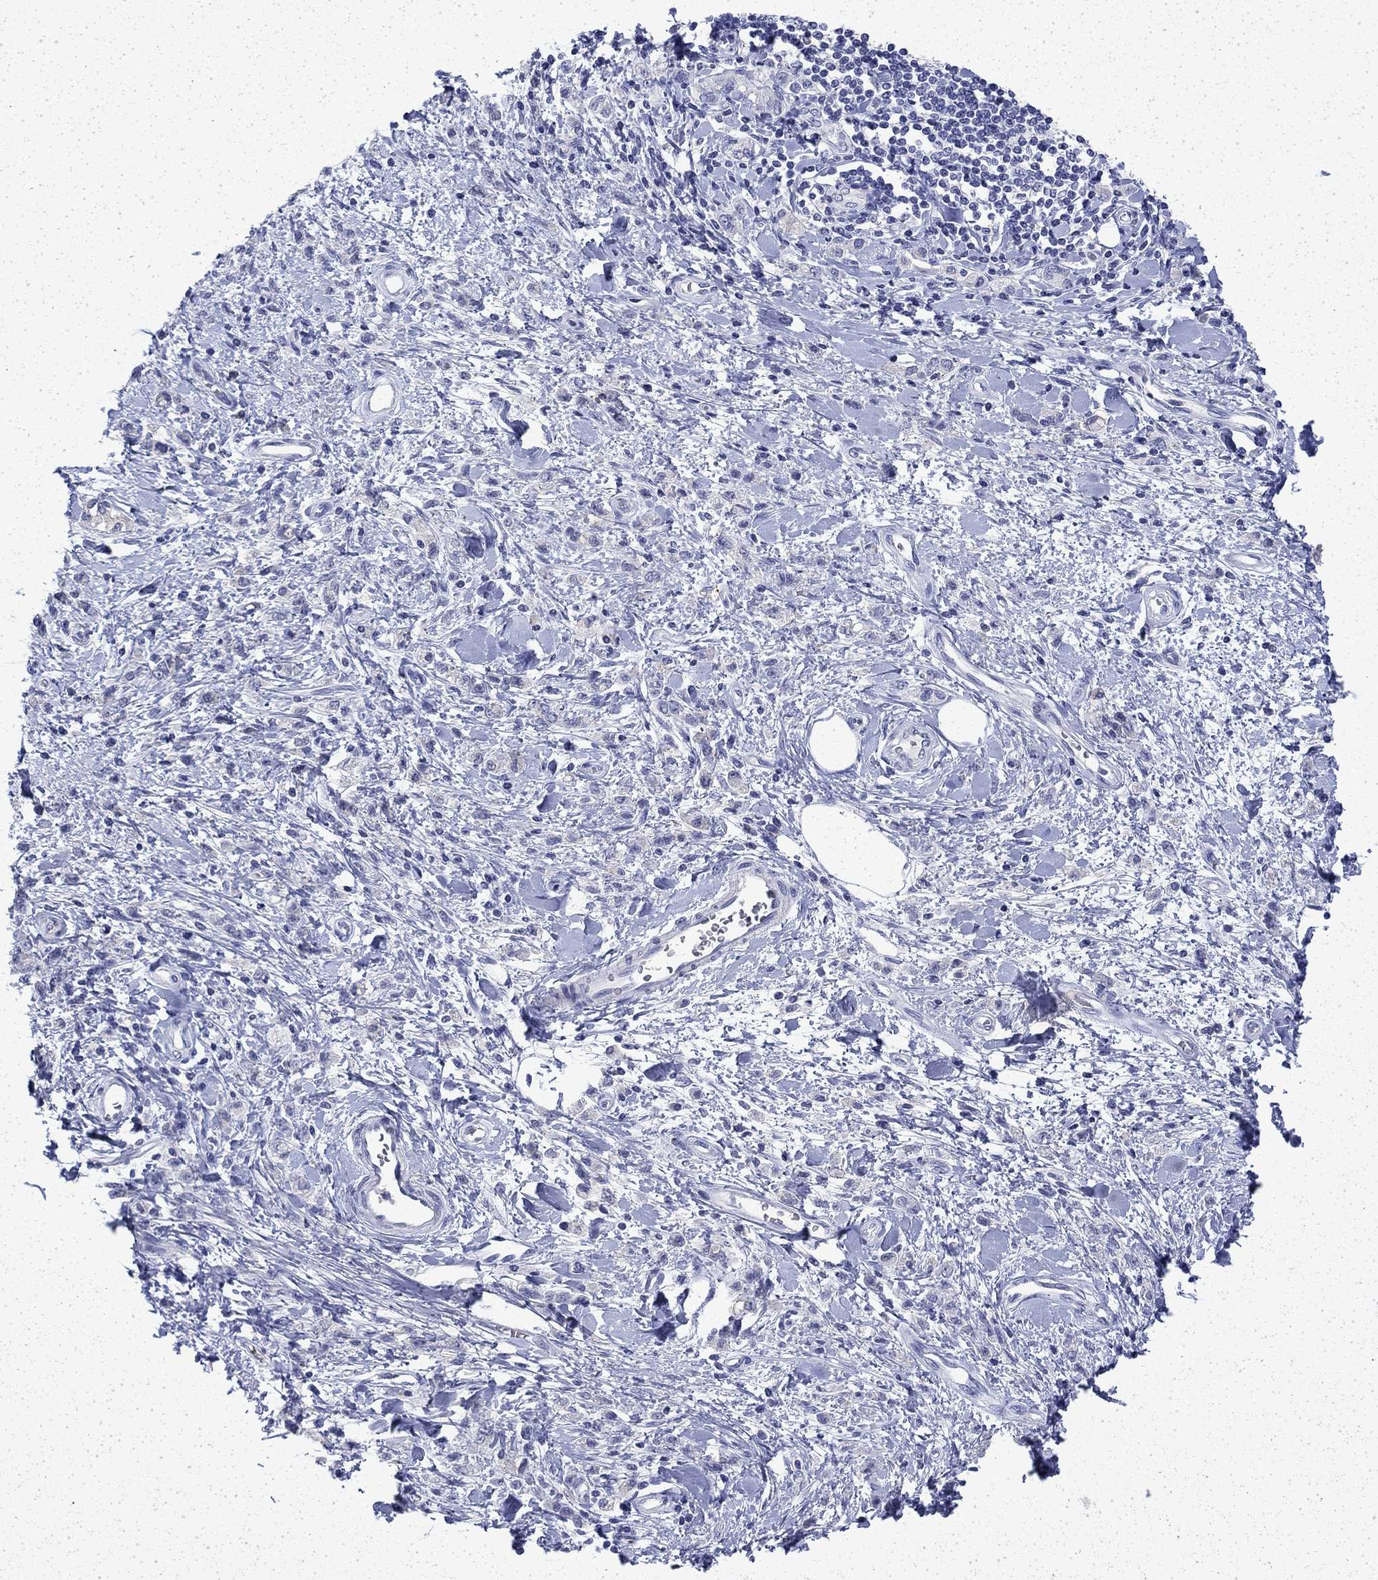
{"staining": {"intensity": "negative", "quantity": "none", "location": "none"}, "tissue": "stomach cancer", "cell_type": "Tumor cells", "image_type": "cancer", "snomed": [{"axis": "morphology", "description": "Adenocarcinoma, NOS"}, {"axis": "topography", "description": "Stomach"}], "caption": "Human stomach cancer (adenocarcinoma) stained for a protein using IHC demonstrates no staining in tumor cells.", "gene": "ENPP6", "patient": {"sex": "male", "age": 77}}